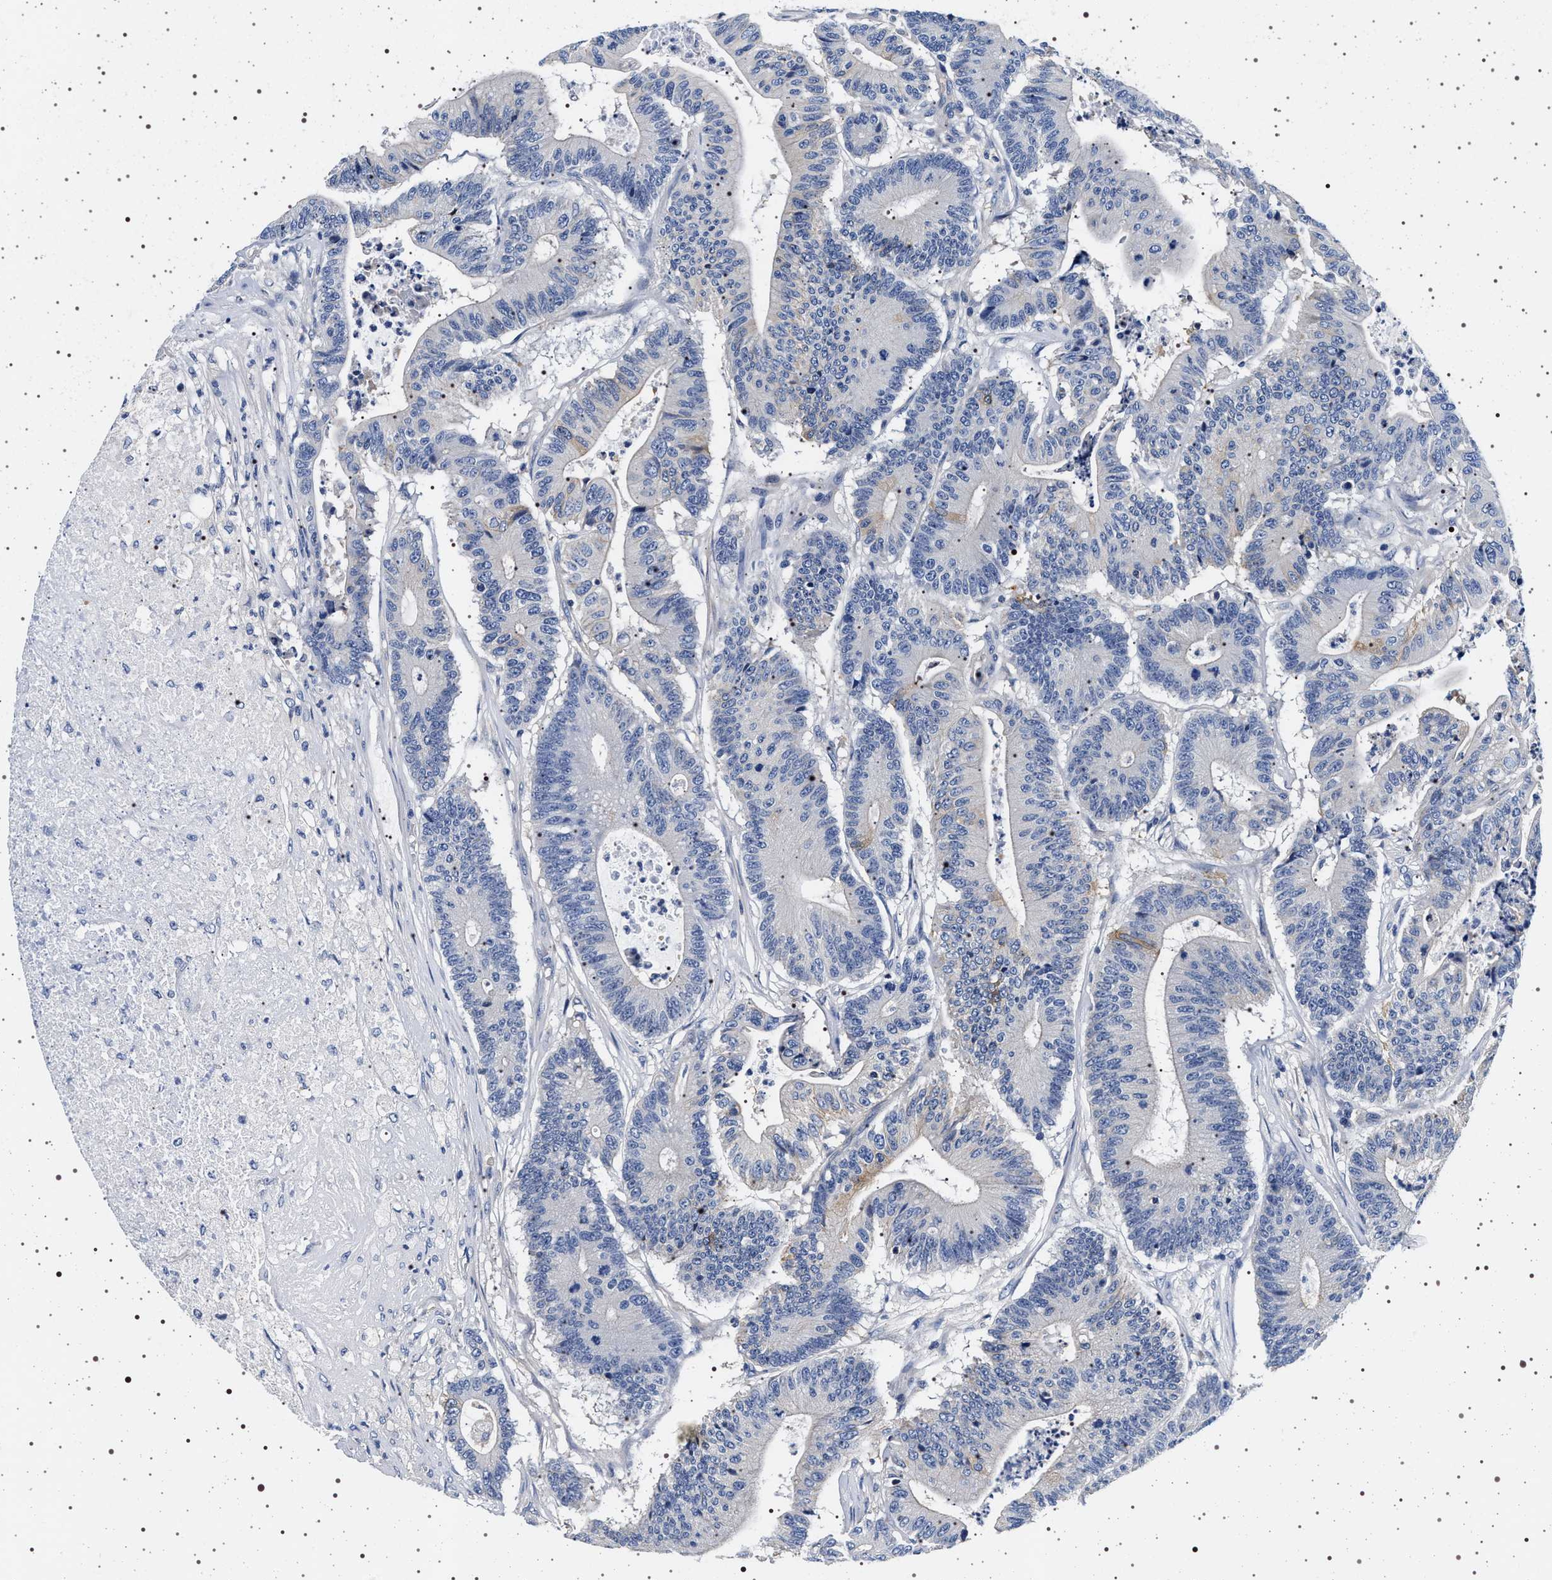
{"staining": {"intensity": "negative", "quantity": "none", "location": "none"}, "tissue": "colorectal cancer", "cell_type": "Tumor cells", "image_type": "cancer", "snomed": [{"axis": "morphology", "description": "Adenocarcinoma, NOS"}, {"axis": "topography", "description": "Colon"}], "caption": "Colorectal cancer (adenocarcinoma) stained for a protein using immunohistochemistry (IHC) reveals no staining tumor cells.", "gene": "HSD17B1", "patient": {"sex": "female", "age": 84}}